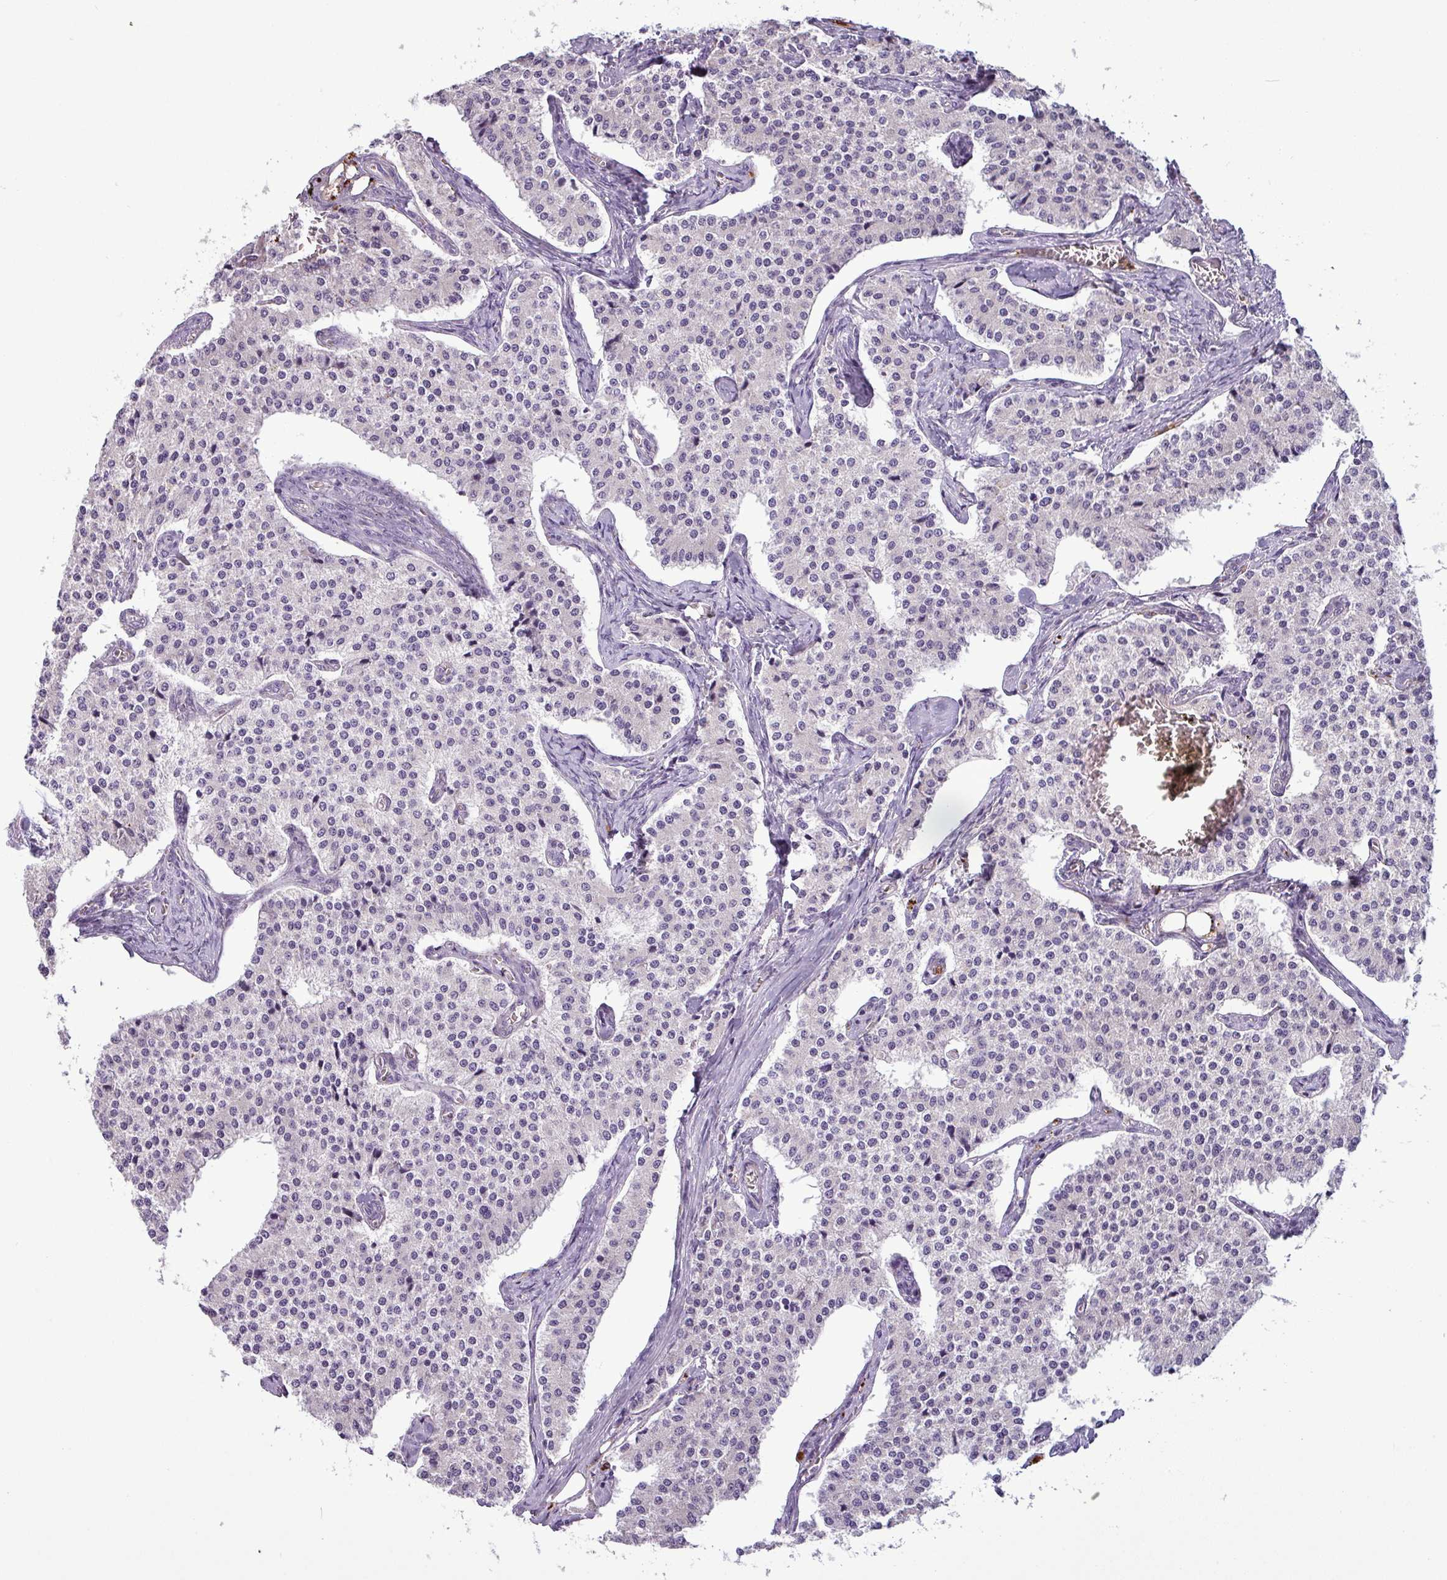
{"staining": {"intensity": "negative", "quantity": "none", "location": "none"}, "tissue": "carcinoid", "cell_type": "Tumor cells", "image_type": "cancer", "snomed": [{"axis": "morphology", "description": "Carcinoid, malignant, NOS"}, {"axis": "topography", "description": "Colon"}], "caption": "Carcinoid (malignant) stained for a protein using IHC exhibits no staining tumor cells.", "gene": "PNMA6A", "patient": {"sex": "female", "age": 52}}